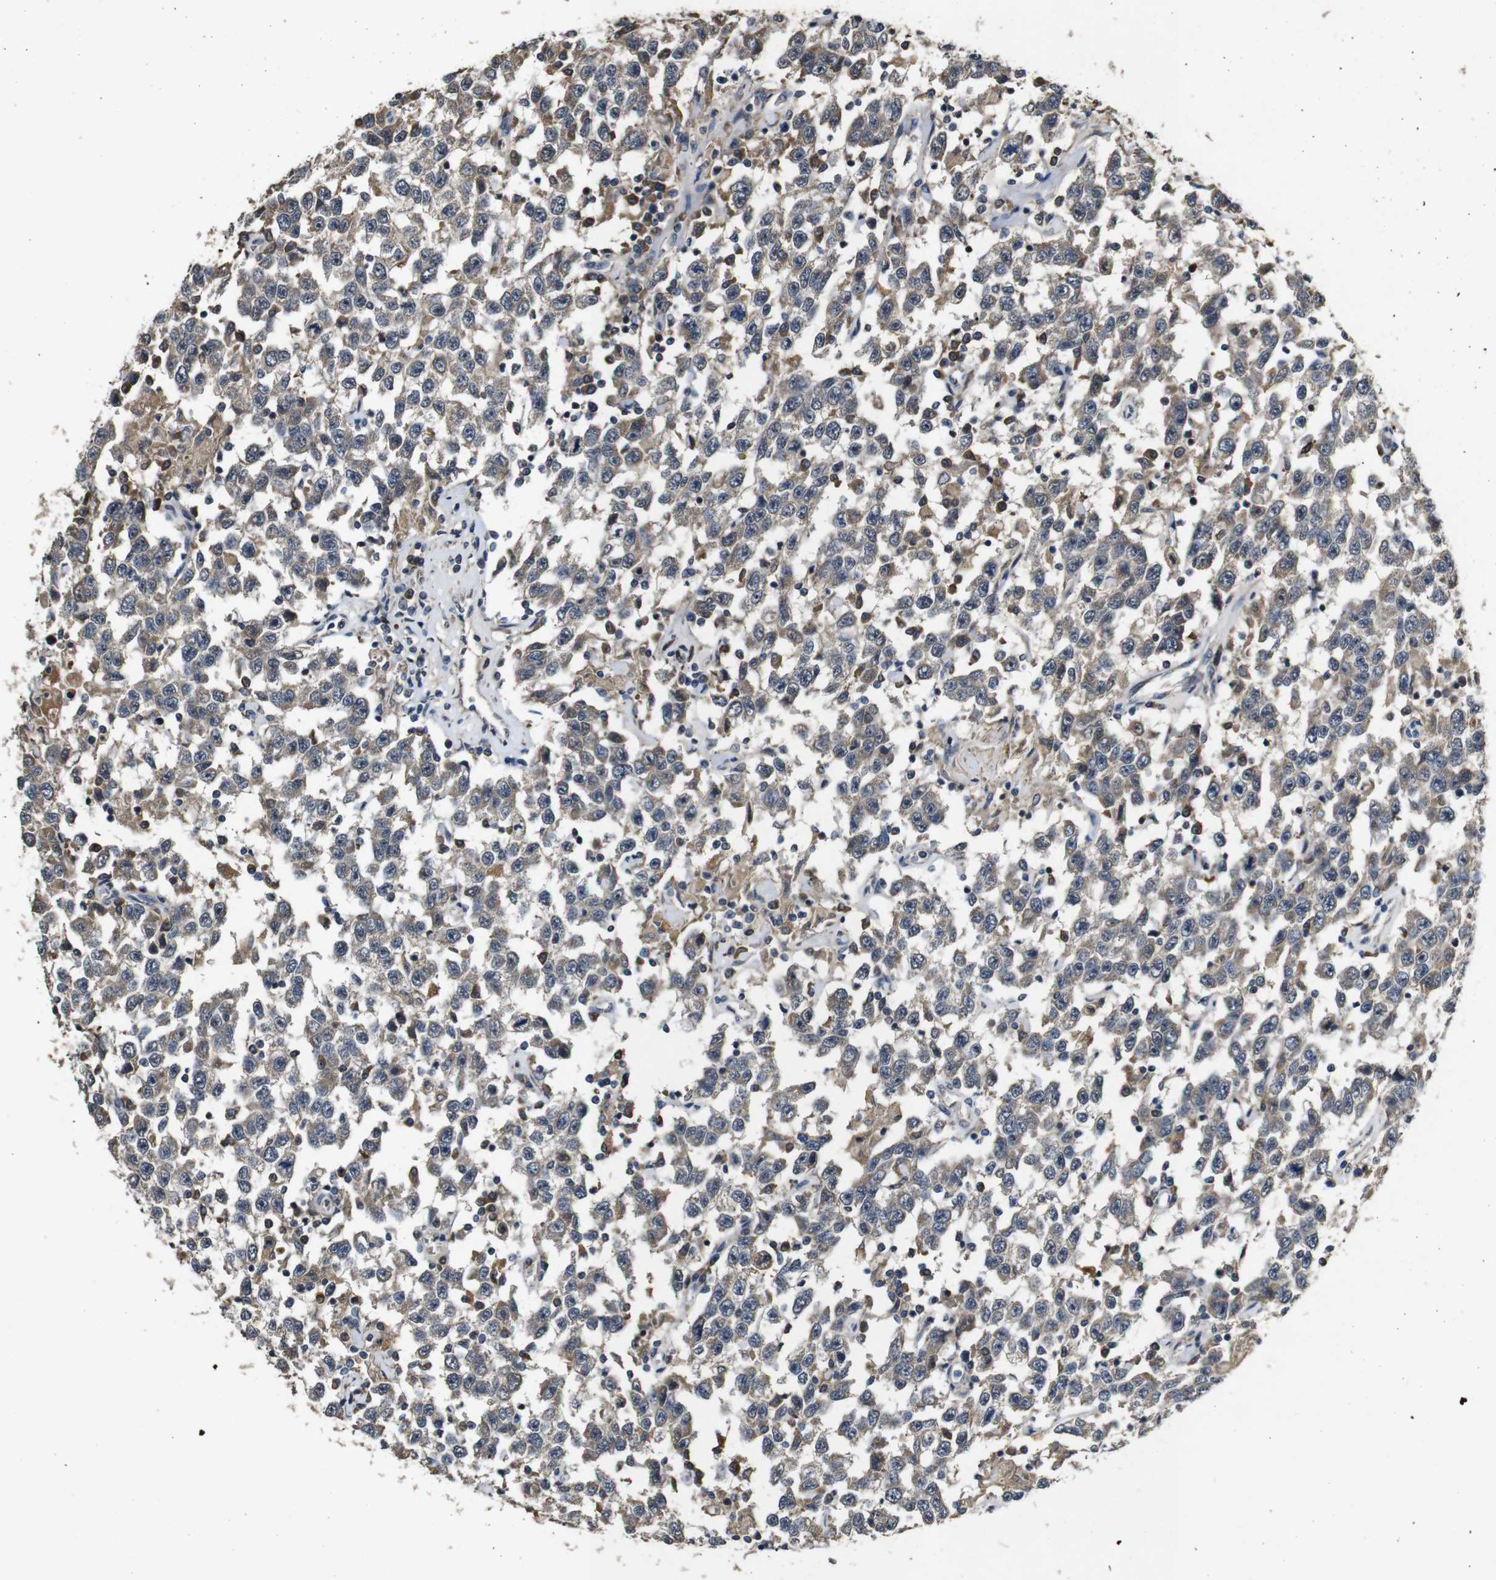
{"staining": {"intensity": "weak", "quantity": ">75%", "location": "cytoplasmic/membranous"}, "tissue": "testis cancer", "cell_type": "Tumor cells", "image_type": "cancer", "snomed": [{"axis": "morphology", "description": "Seminoma, NOS"}, {"axis": "topography", "description": "Testis"}], "caption": "Protein analysis of testis seminoma tissue demonstrates weak cytoplasmic/membranous expression in approximately >75% of tumor cells.", "gene": "MAGI2", "patient": {"sex": "male", "age": 41}}